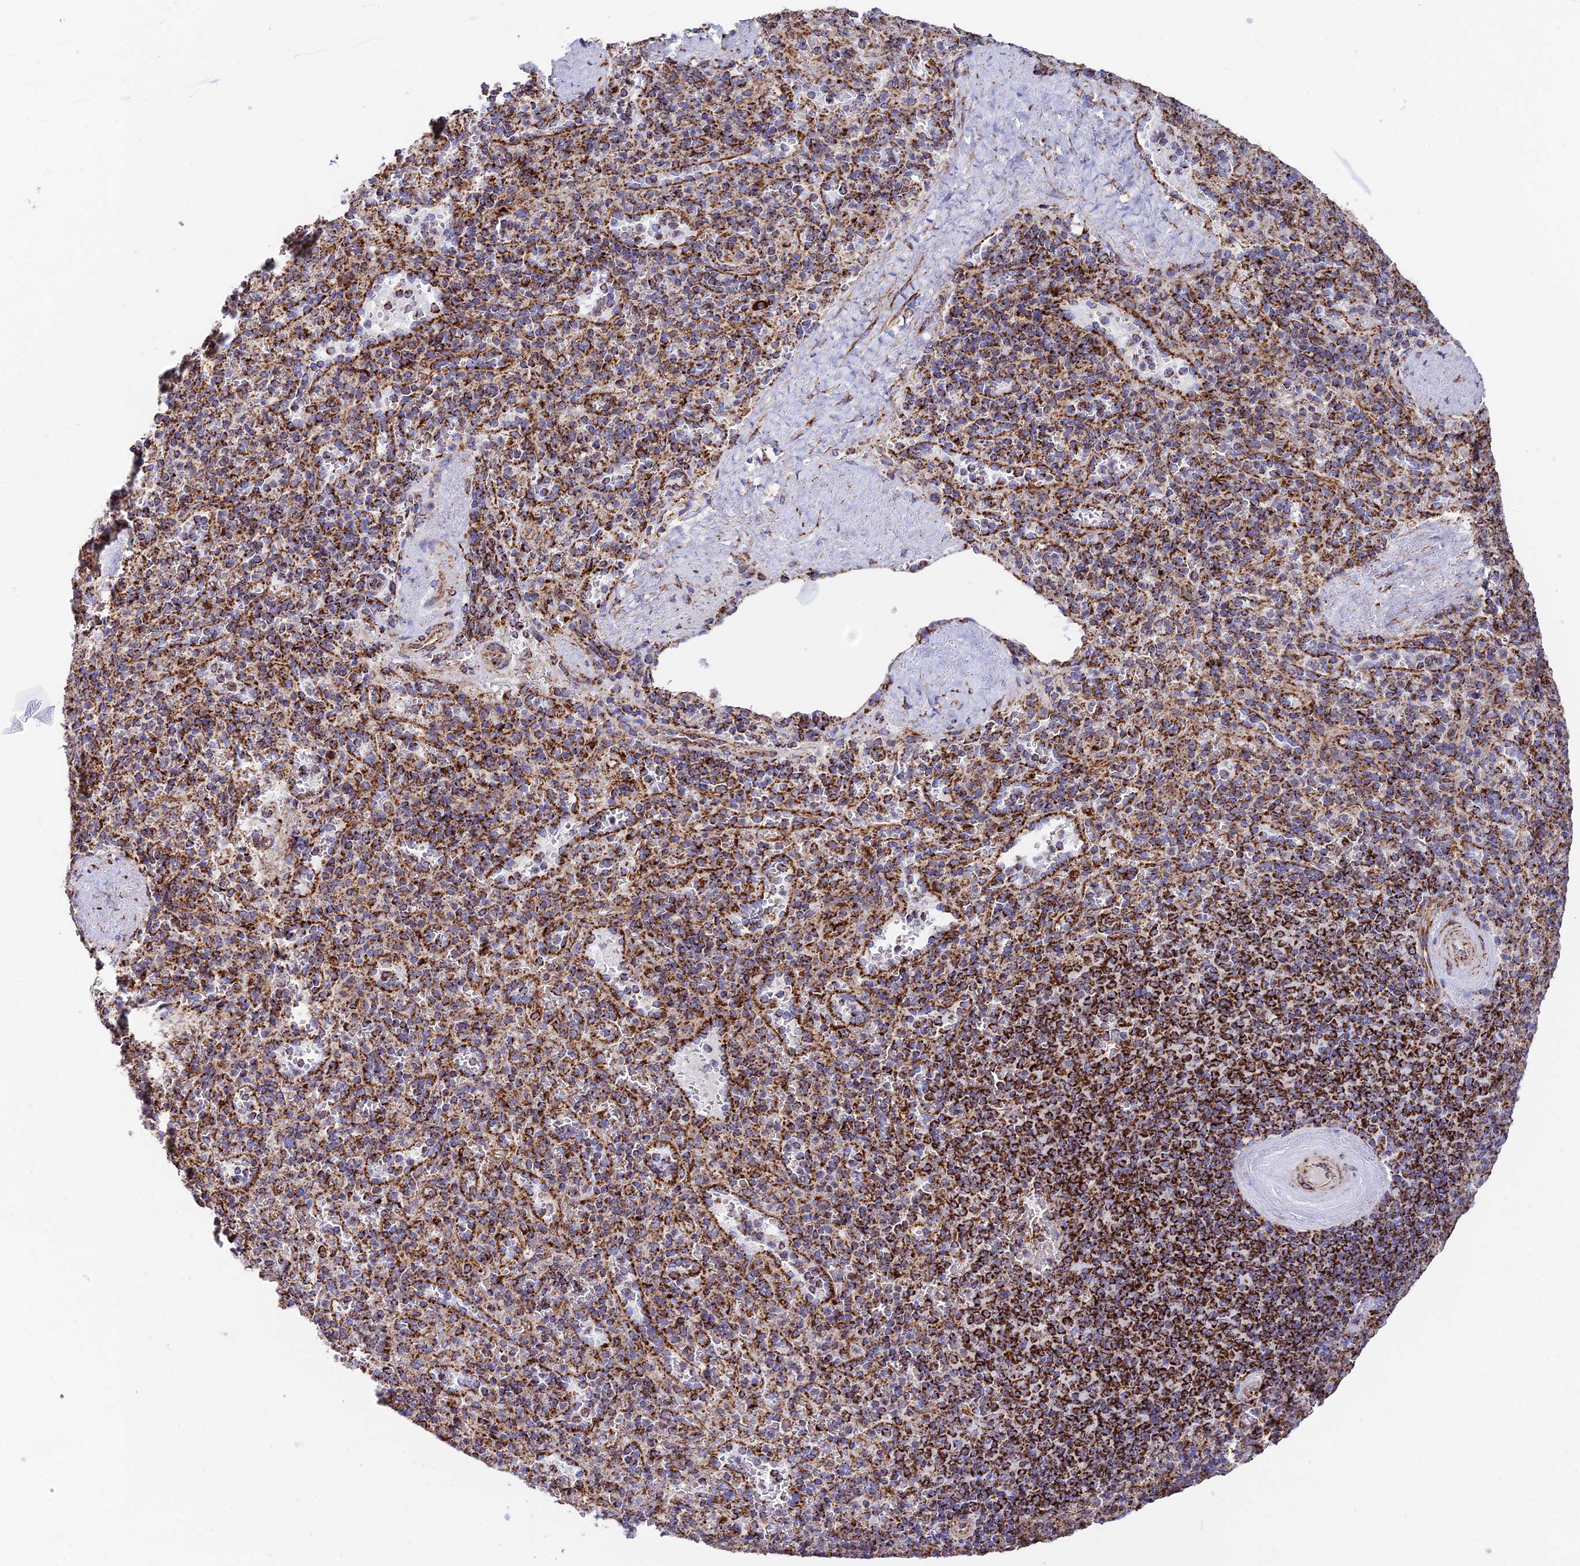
{"staining": {"intensity": "strong", "quantity": "25%-75%", "location": "cytoplasmic/membranous"}, "tissue": "spleen", "cell_type": "Cells in red pulp", "image_type": "normal", "snomed": [{"axis": "morphology", "description": "Normal tissue, NOS"}, {"axis": "topography", "description": "Spleen"}], "caption": "Protein staining of unremarkable spleen reveals strong cytoplasmic/membranous staining in about 25%-75% of cells in red pulp. The staining was performed using DAB (3,3'-diaminobenzidine) to visualize the protein expression in brown, while the nuclei were stained in blue with hematoxylin (Magnification: 20x).", "gene": "CHCHD3", "patient": {"sex": "male", "age": 82}}